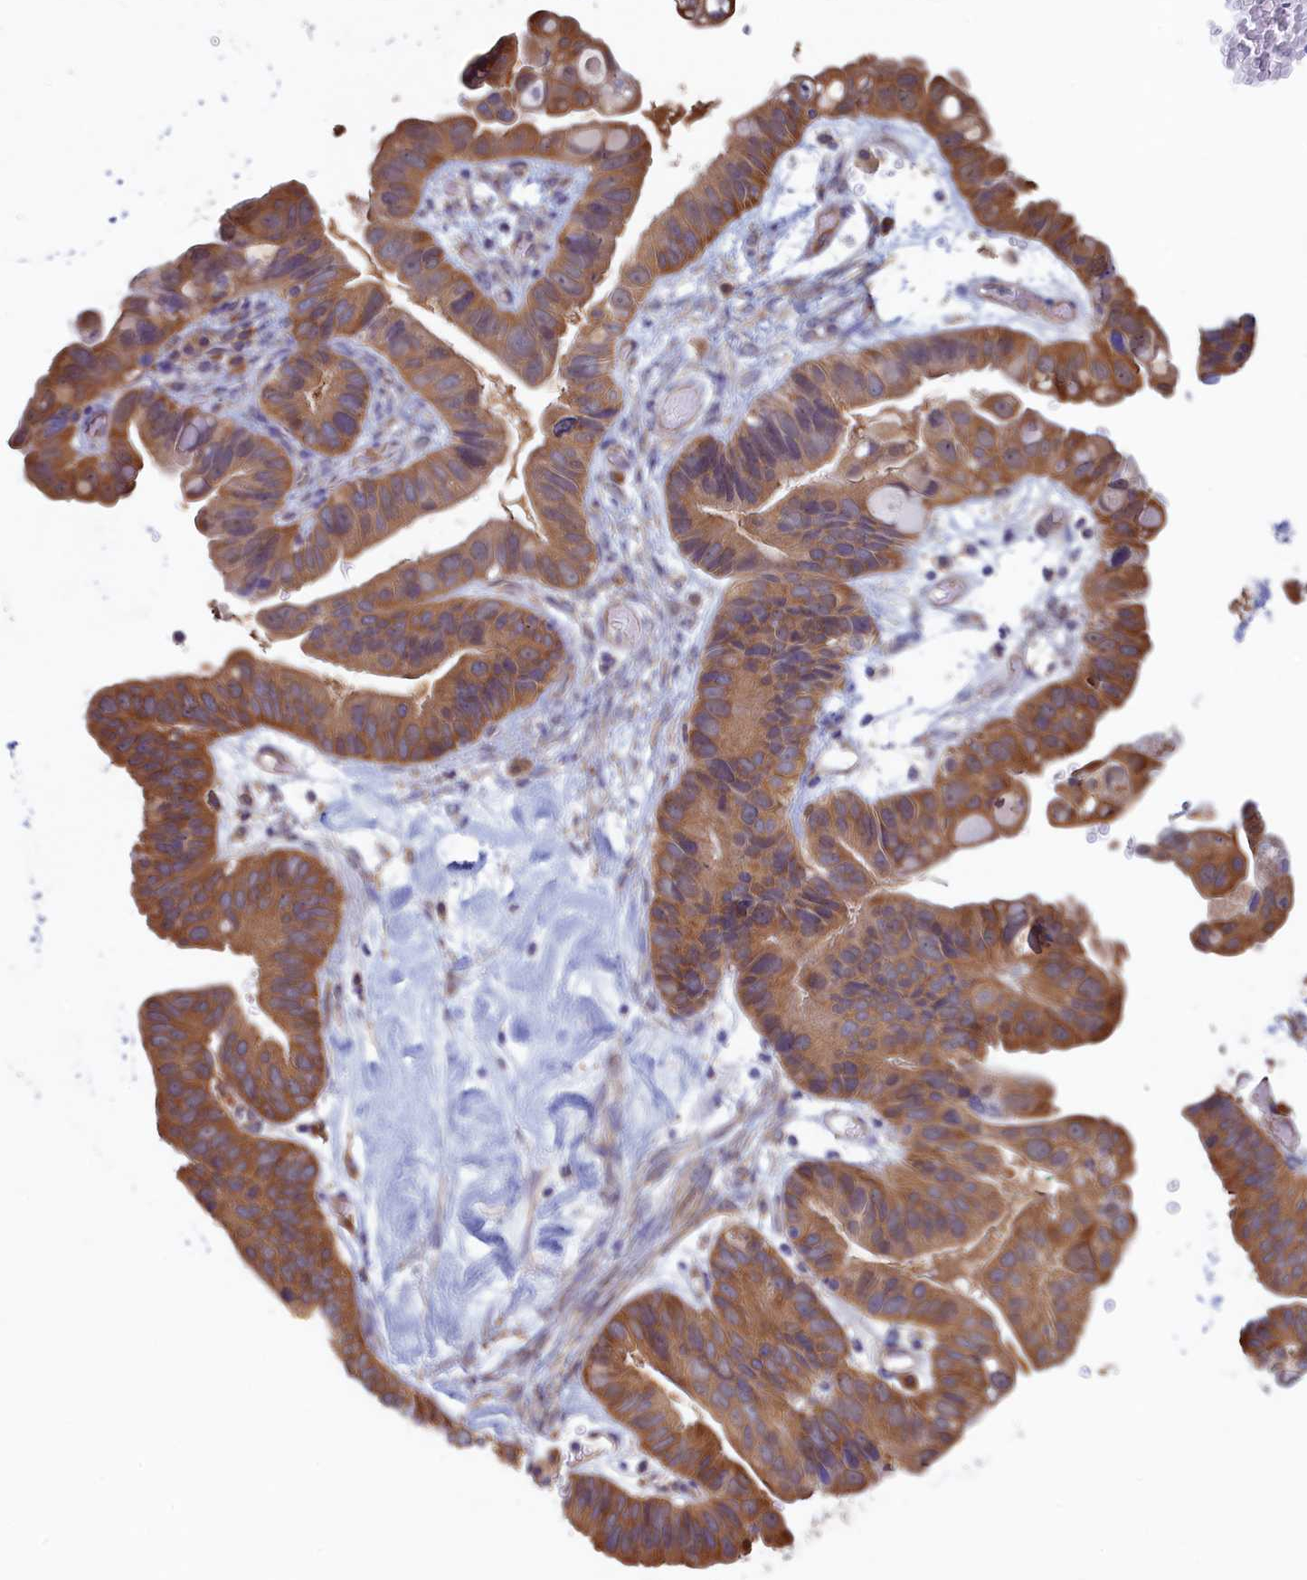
{"staining": {"intensity": "moderate", "quantity": ">75%", "location": "cytoplasmic/membranous"}, "tissue": "ovarian cancer", "cell_type": "Tumor cells", "image_type": "cancer", "snomed": [{"axis": "morphology", "description": "Cystadenocarcinoma, serous, NOS"}, {"axis": "topography", "description": "Ovary"}], "caption": "Protein staining demonstrates moderate cytoplasmic/membranous positivity in approximately >75% of tumor cells in serous cystadenocarcinoma (ovarian).", "gene": "SYNDIG1L", "patient": {"sex": "female", "age": 56}}